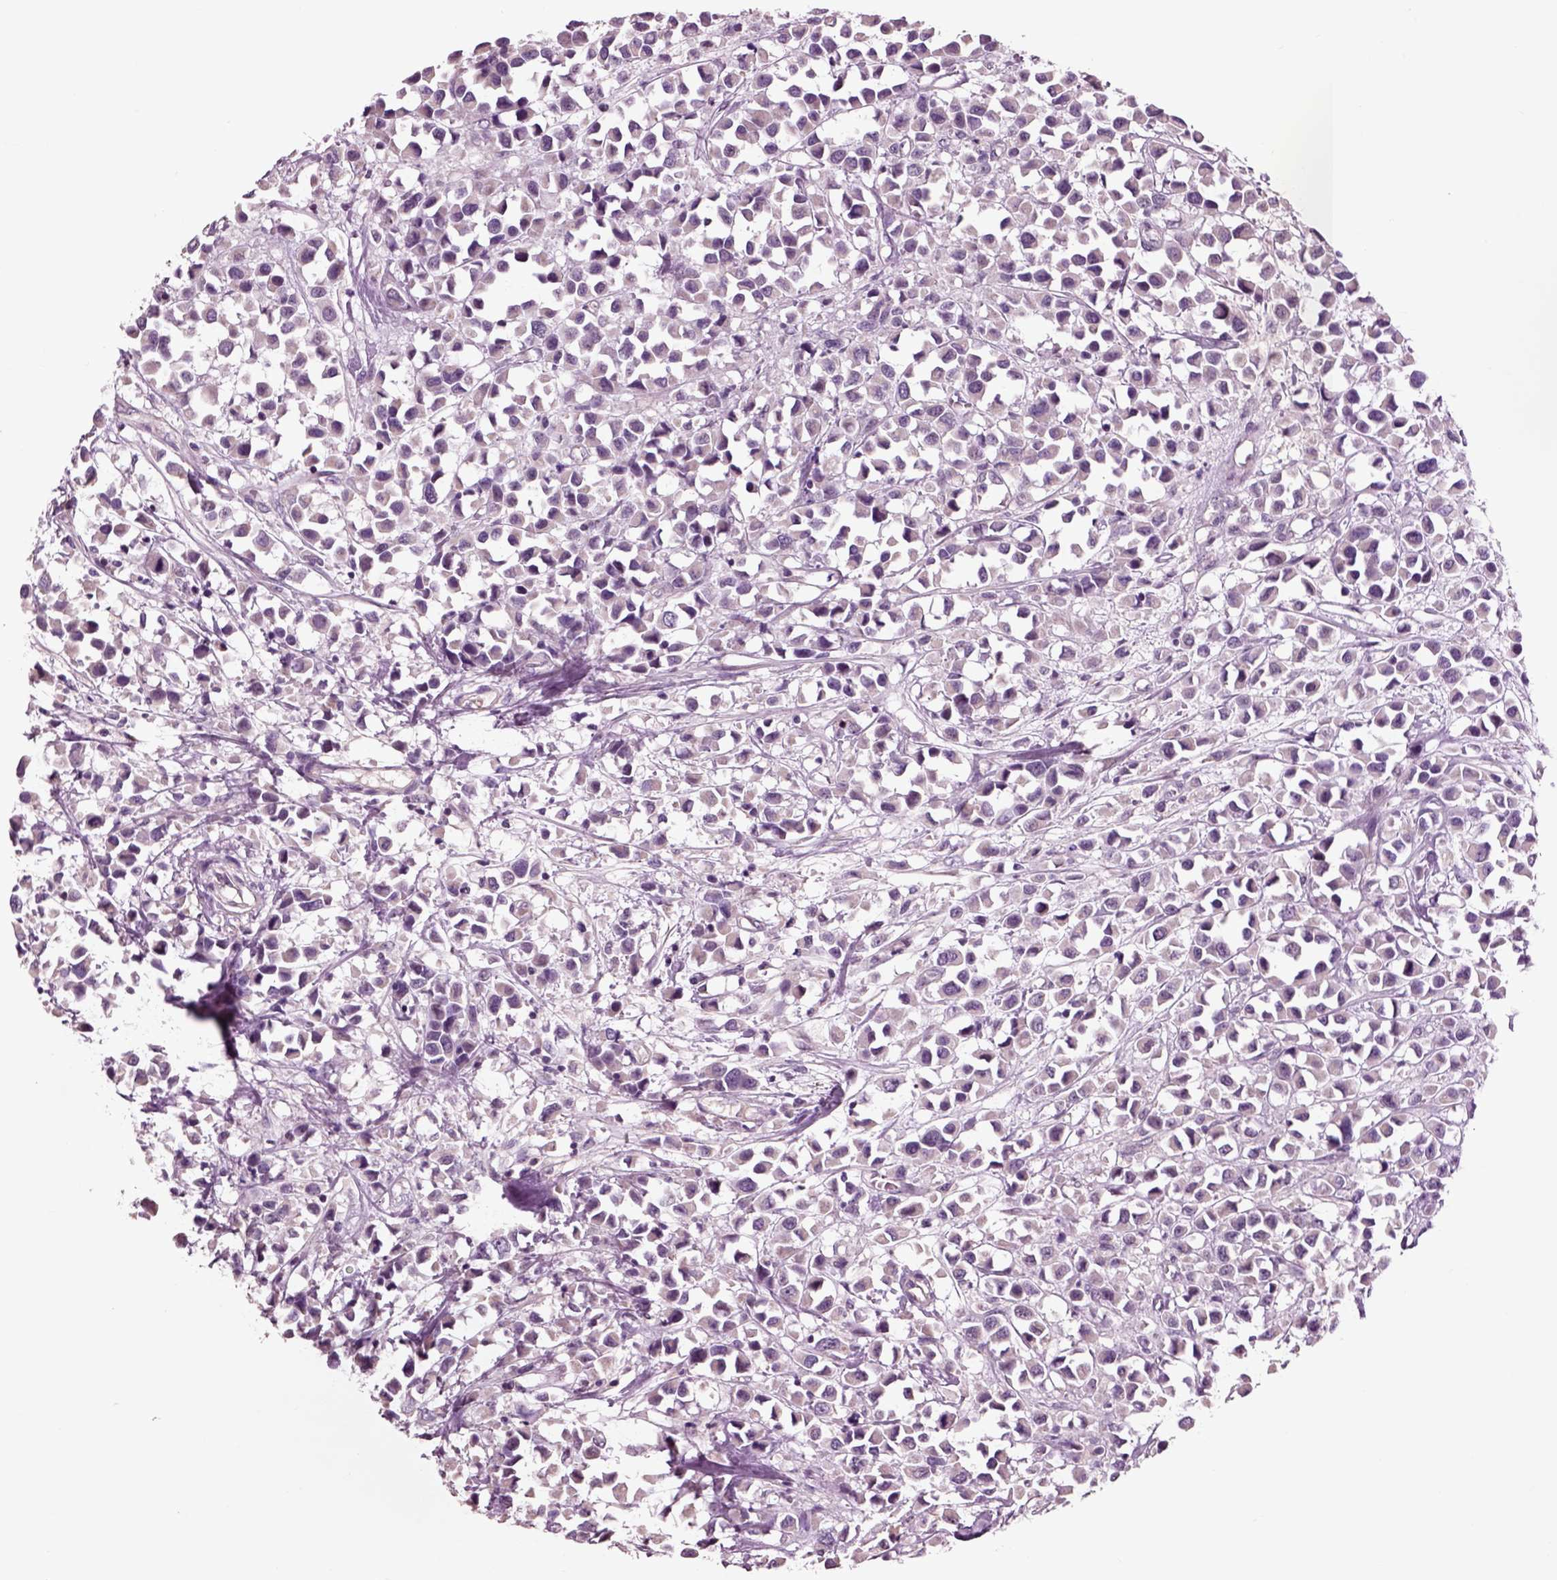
{"staining": {"intensity": "negative", "quantity": "none", "location": "none"}, "tissue": "breast cancer", "cell_type": "Tumor cells", "image_type": "cancer", "snomed": [{"axis": "morphology", "description": "Duct carcinoma"}, {"axis": "topography", "description": "Breast"}], "caption": "An image of human breast cancer is negative for staining in tumor cells. (Brightfield microscopy of DAB (3,3'-diaminobenzidine) IHC at high magnification).", "gene": "CHGB", "patient": {"sex": "female", "age": 61}}